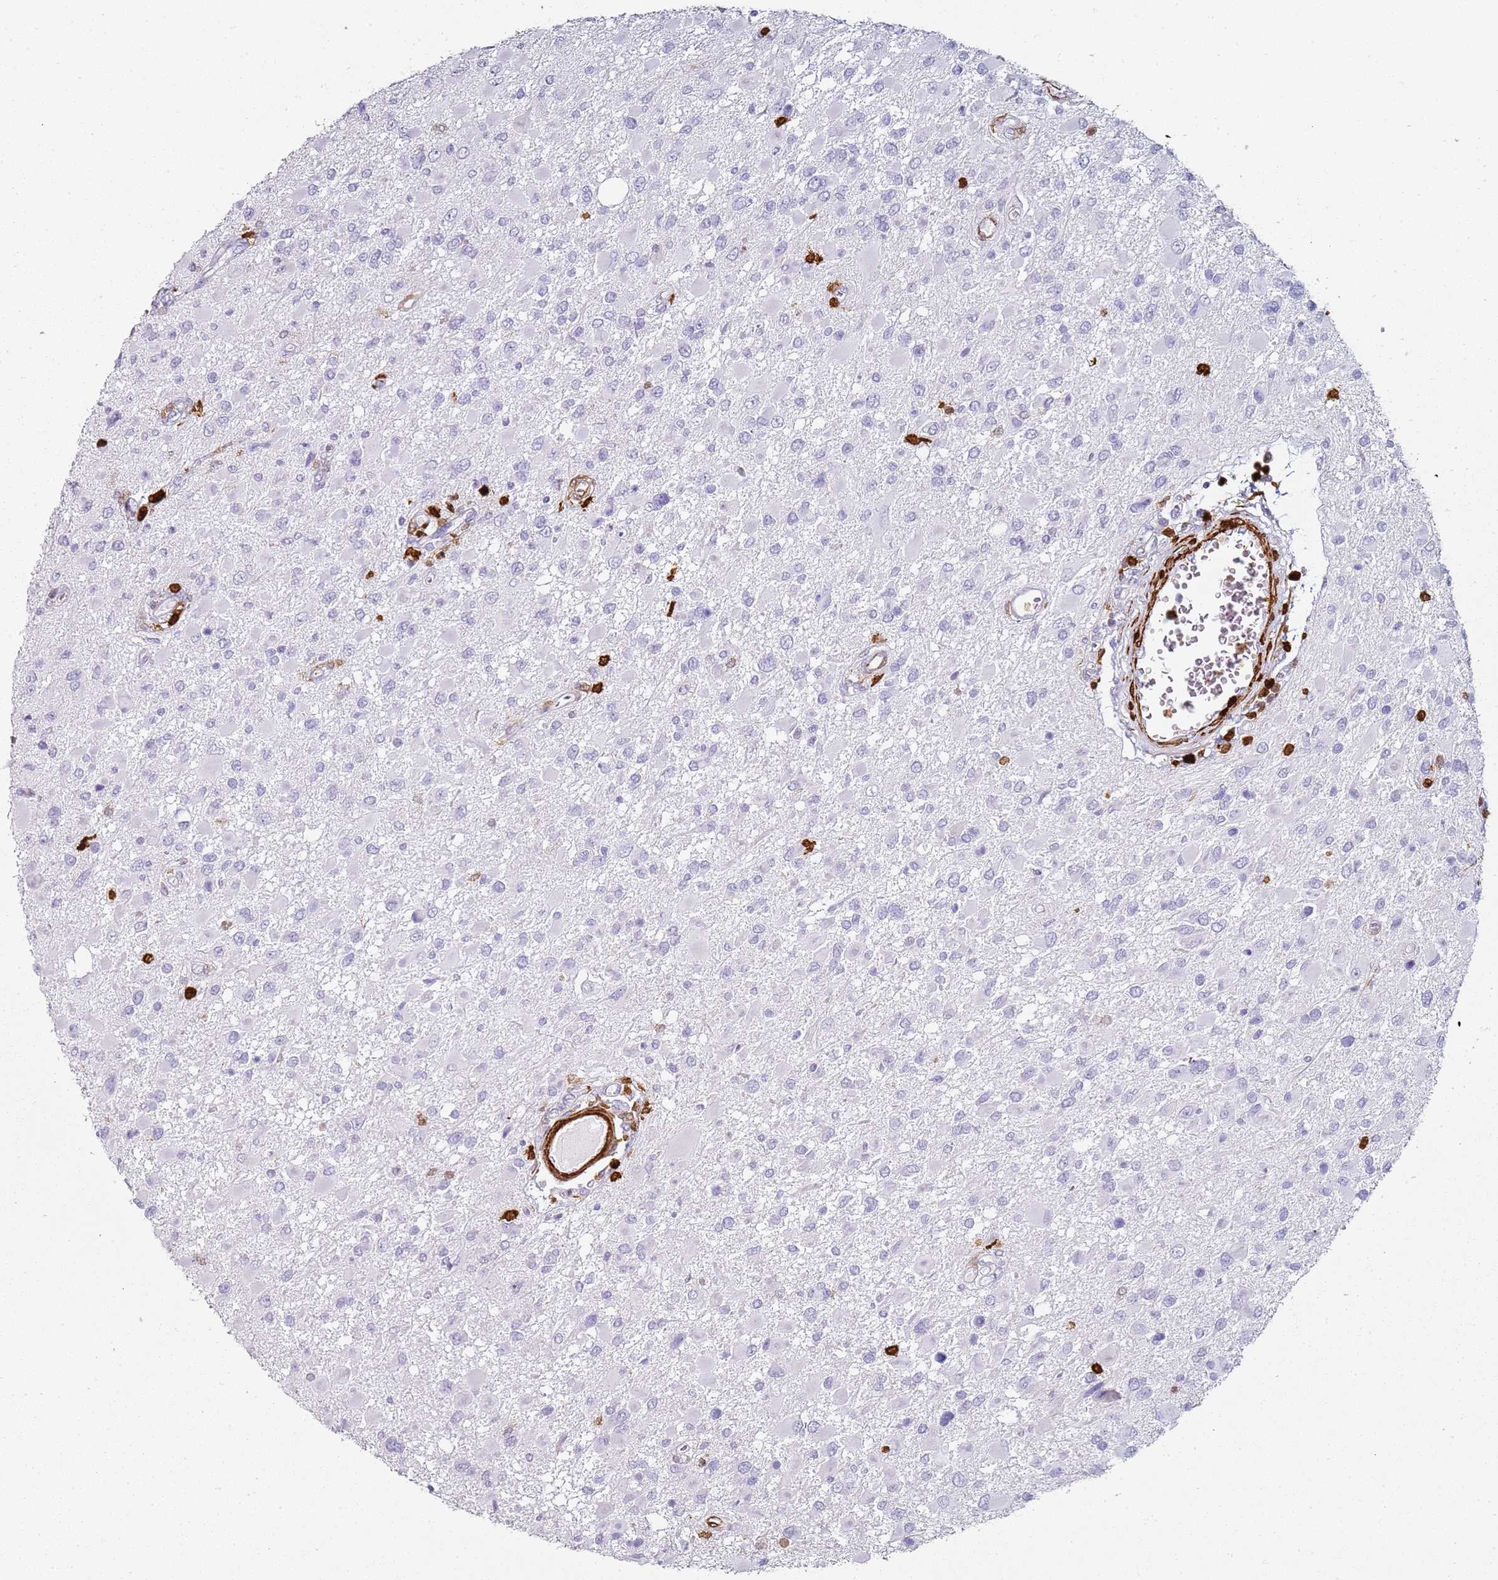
{"staining": {"intensity": "negative", "quantity": "none", "location": "none"}, "tissue": "glioma", "cell_type": "Tumor cells", "image_type": "cancer", "snomed": [{"axis": "morphology", "description": "Glioma, malignant, High grade"}, {"axis": "topography", "description": "Brain"}], "caption": "Immunohistochemistry of human glioma demonstrates no staining in tumor cells.", "gene": "S100A4", "patient": {"sex": "male", "age": 53}}